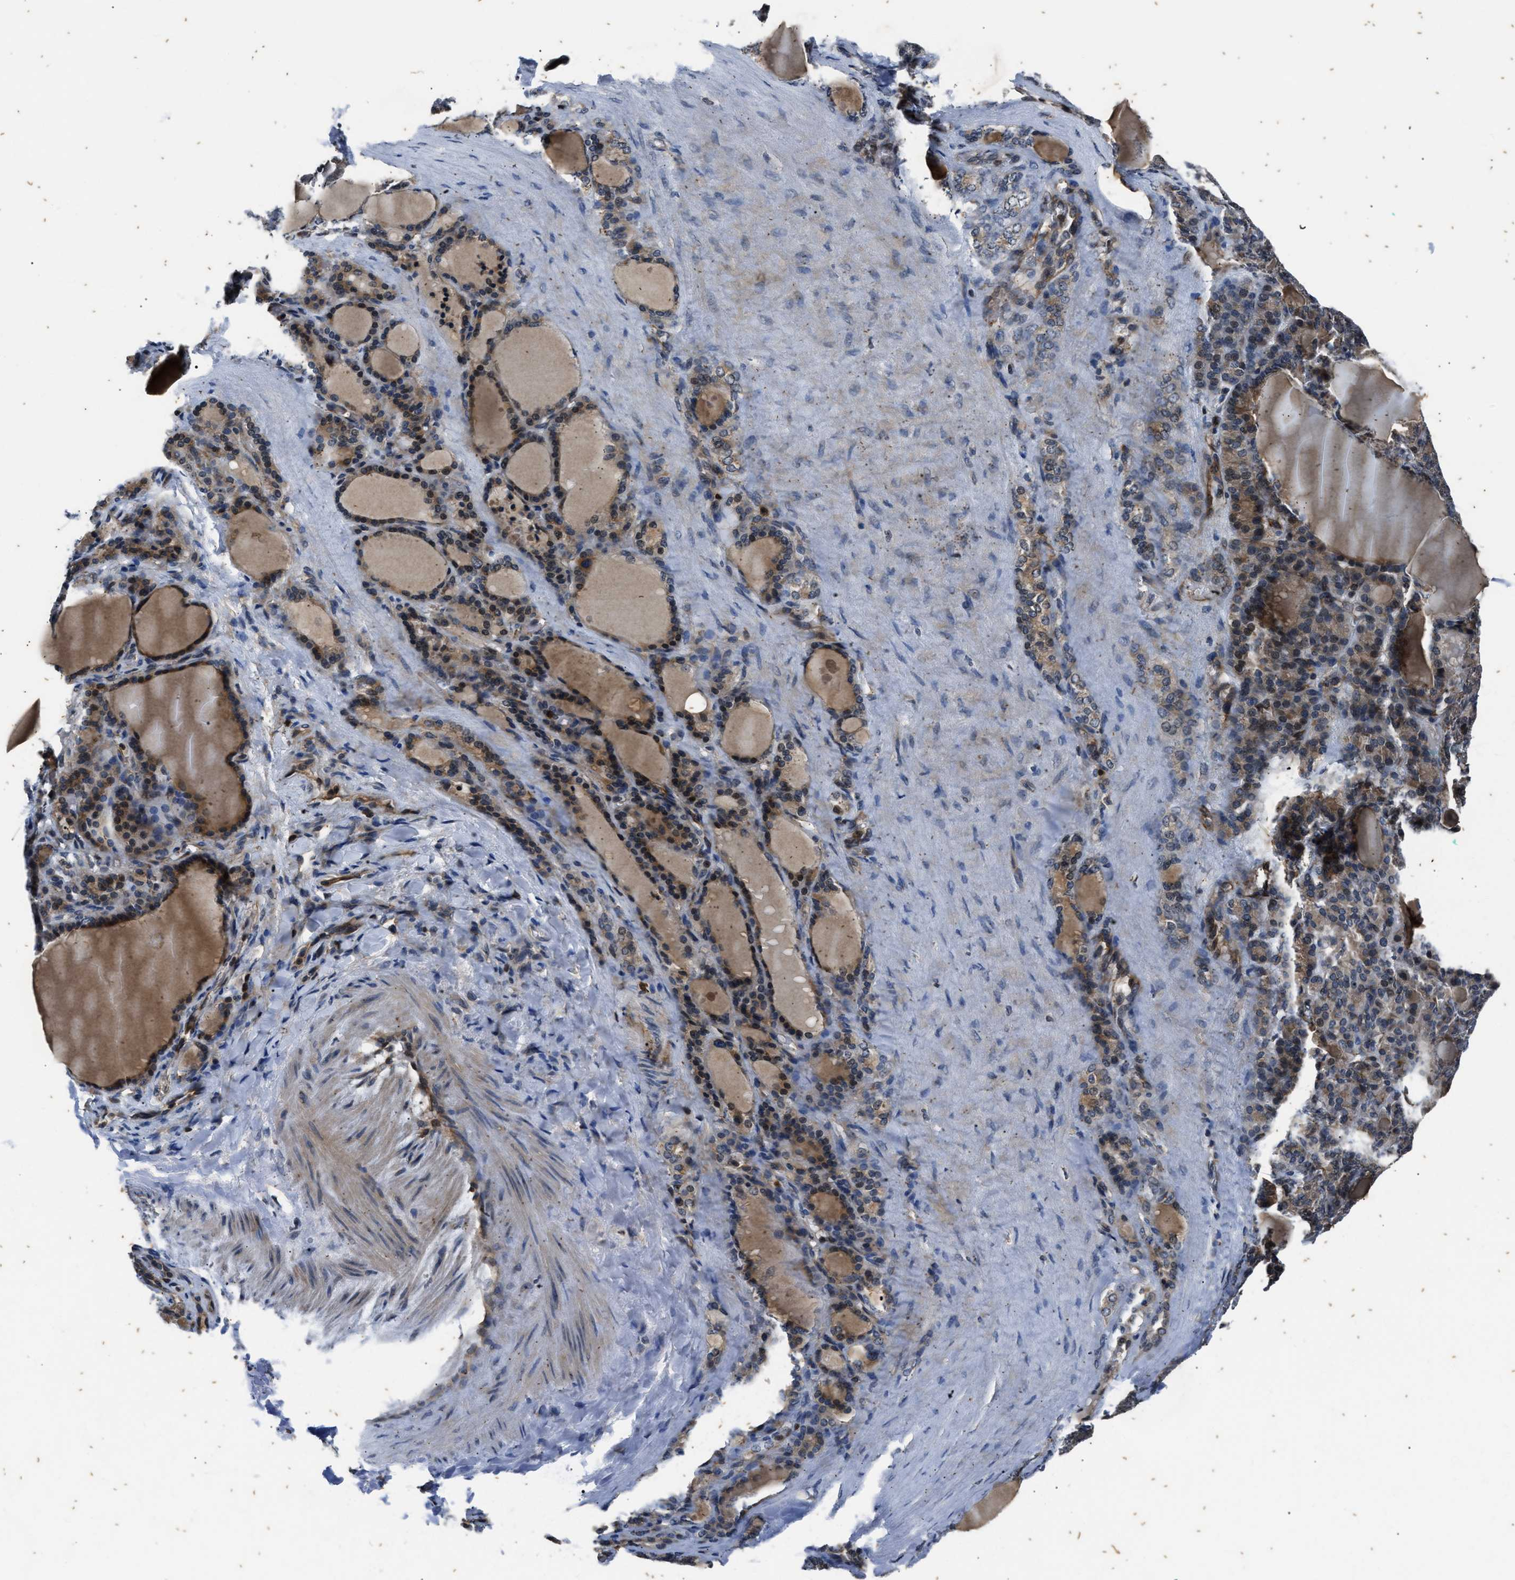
{"staining": {"intensity": "weak", "quantity": "25%-75%", "location": "cytoplasmic/membranous"}, "tissue": "thyroid gland", "cell_type": "Glandular cells", "image_type": "normal", "snomed": [{"axis": "morphology", "description": "Normal tissue, NOS"}, {"axis": "topography", "description": "Thyroid gland"}], "caption": "This is an image of immunohistochemistry staining of normal thyroid gland, which shows weak staining in the cytoplasmic/membranous of glandular cells.", "gene": "PTPN7", "patient": {"sex": "female", "age": 28}}